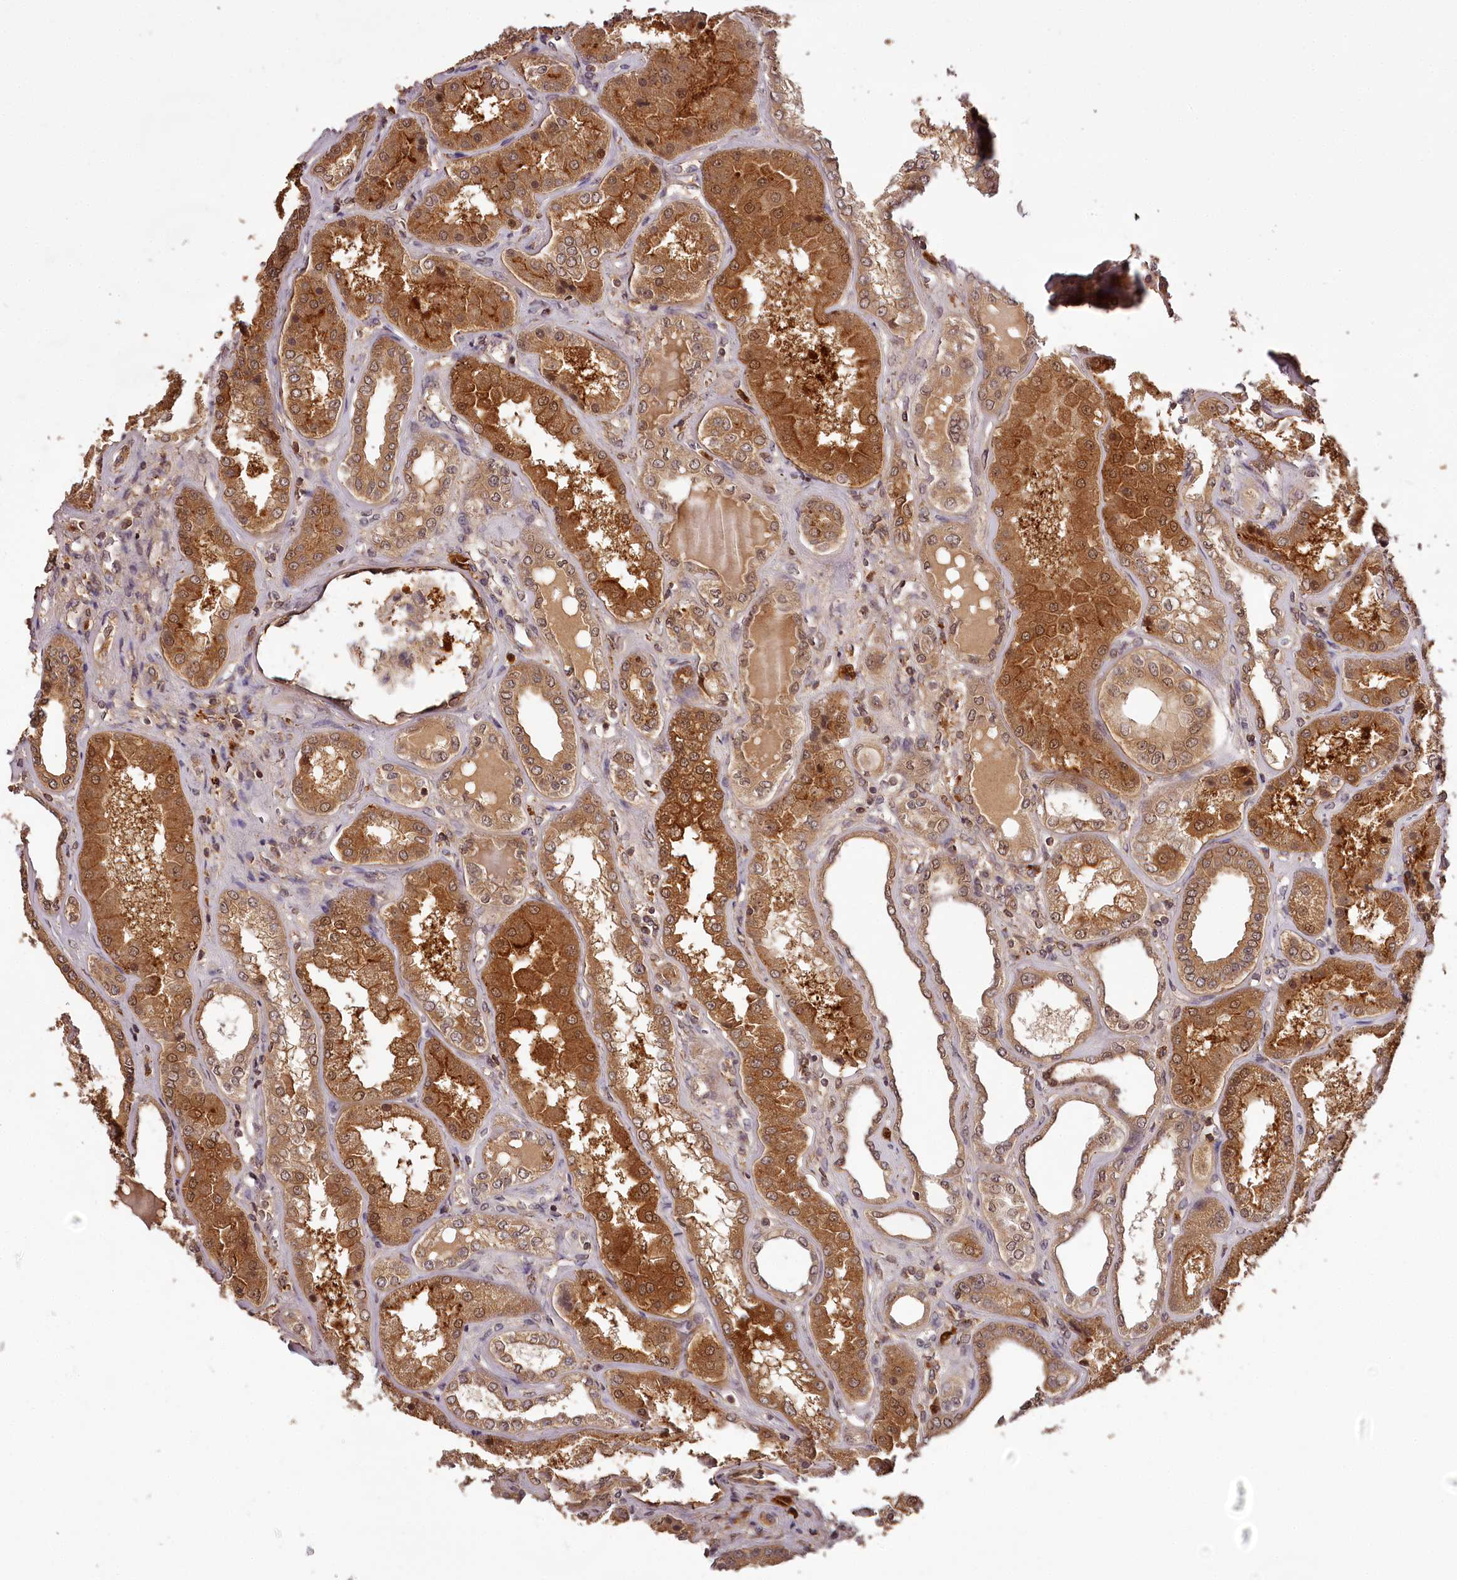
{"staining": {"intensity": "moderate", "quantity": ">75%", "location": "cytoplasmic/membranous"}, "tissue": "kidney", "cell_type": "Cells in glomeruli", "image_type": "normal", "snomed": [{"axis": "morphology", "description": "Normal tissue, NOS"}, {"axis": "topography", "description": "Kidney"}], "caption": "Approximately >75% of cells in glomeruli in normal kidney display moderate cytoplasmic/membranous protein staining as visualized by brown immunohistochemical staining.", "gene": "TTC12", "patient": {"sex": "female", "age": 56}}